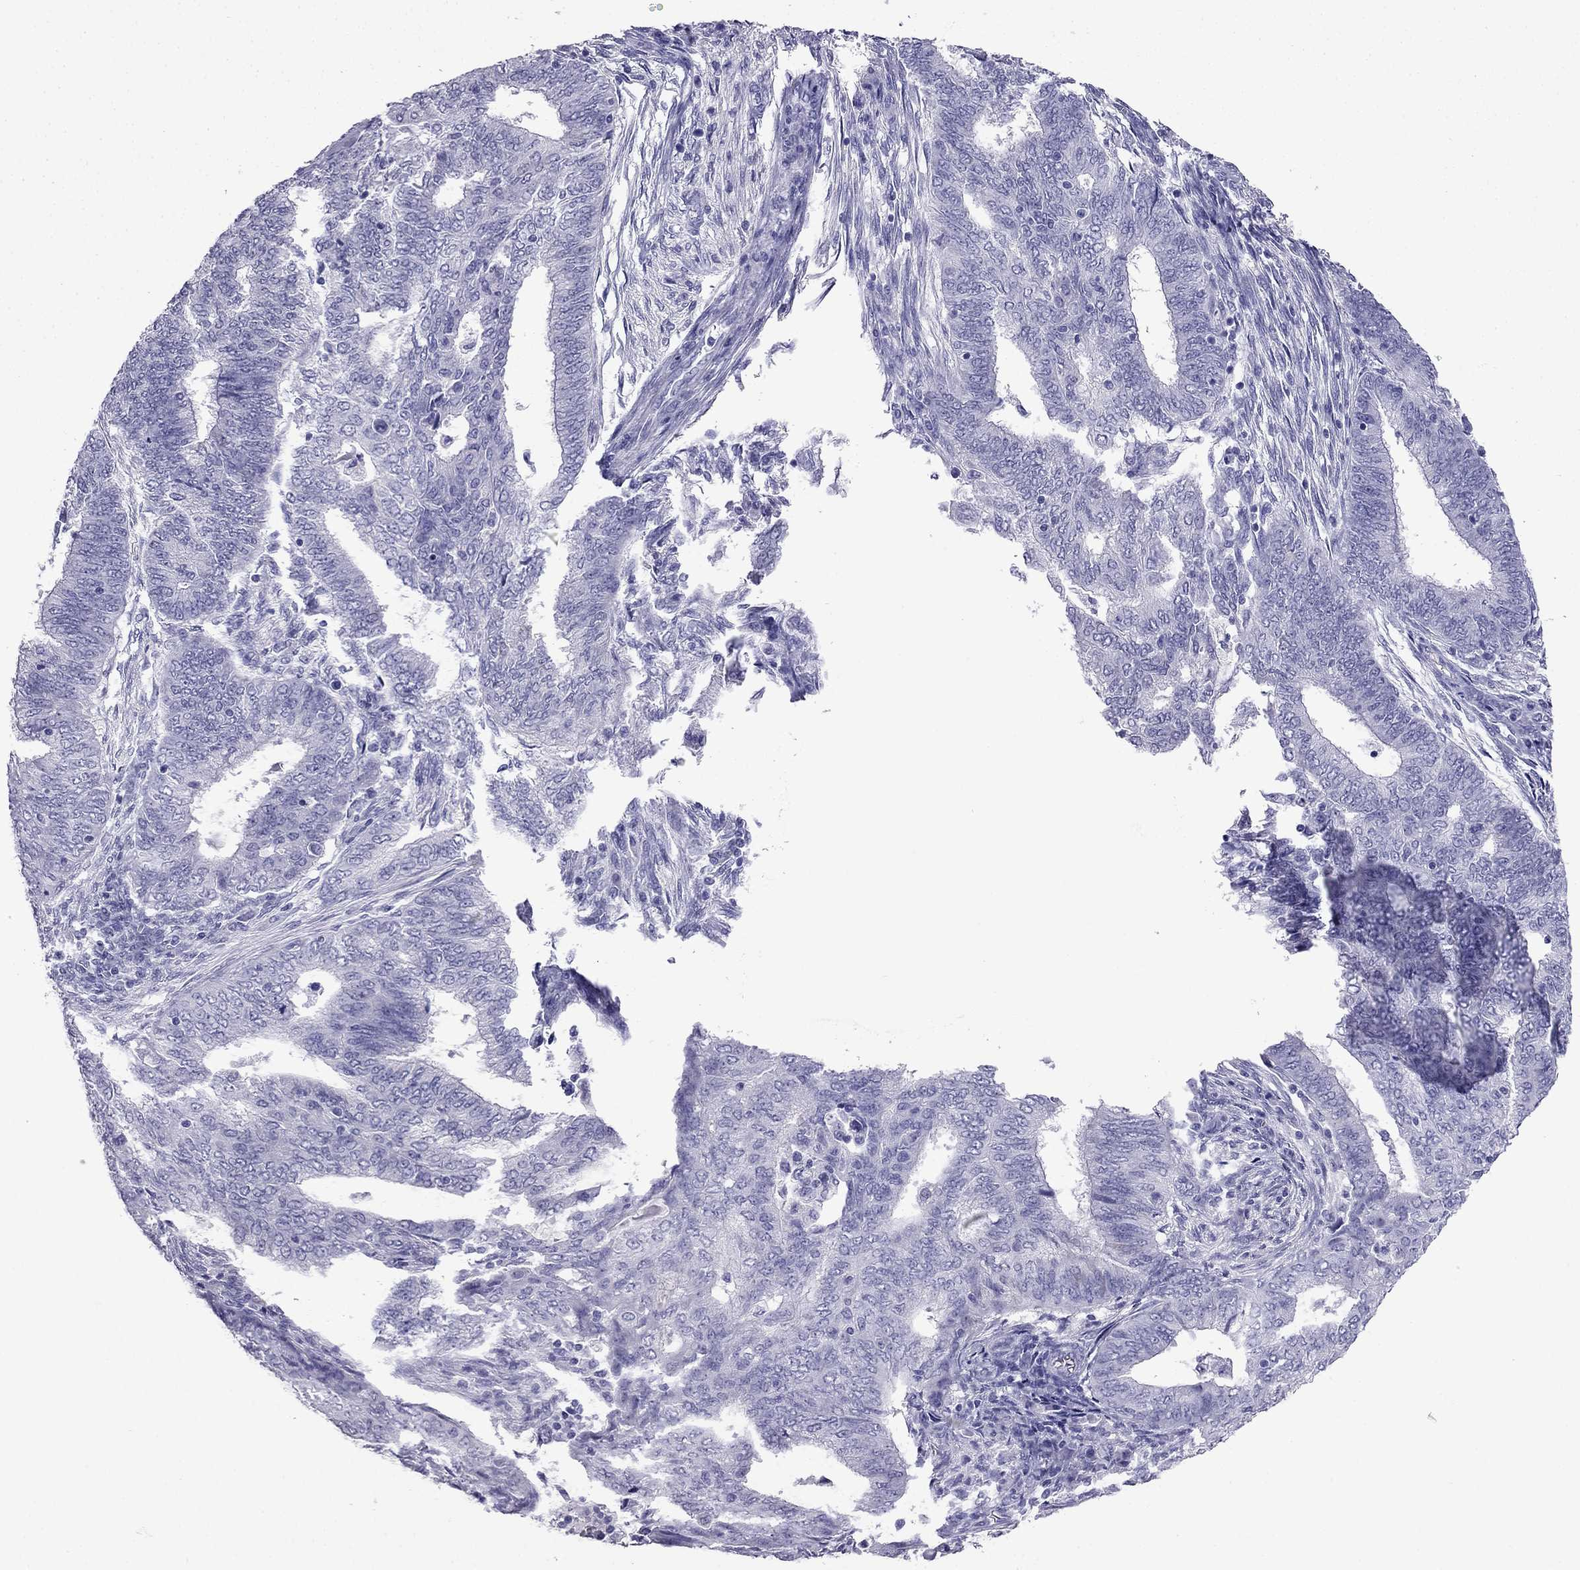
{"staining": {"intensity": "negative", "quantity": "none", "location": "none"}, "tissue": "endometrial cancer", "cell_type": "Tumor cells", "image_type": "cancer", "snomed": [{"axis": "morphology", "description": "Adenocarcinoma, NOS"}, {"axis": "topography", "description": "Endometrium"}], "caption": "Human endometrial cancer (adenocarcinoma) stained for a protein using IHC reveals no staining in tumor cells.", "gene": "CDHR4", "patient": {"sex": "female", "age": 62}}